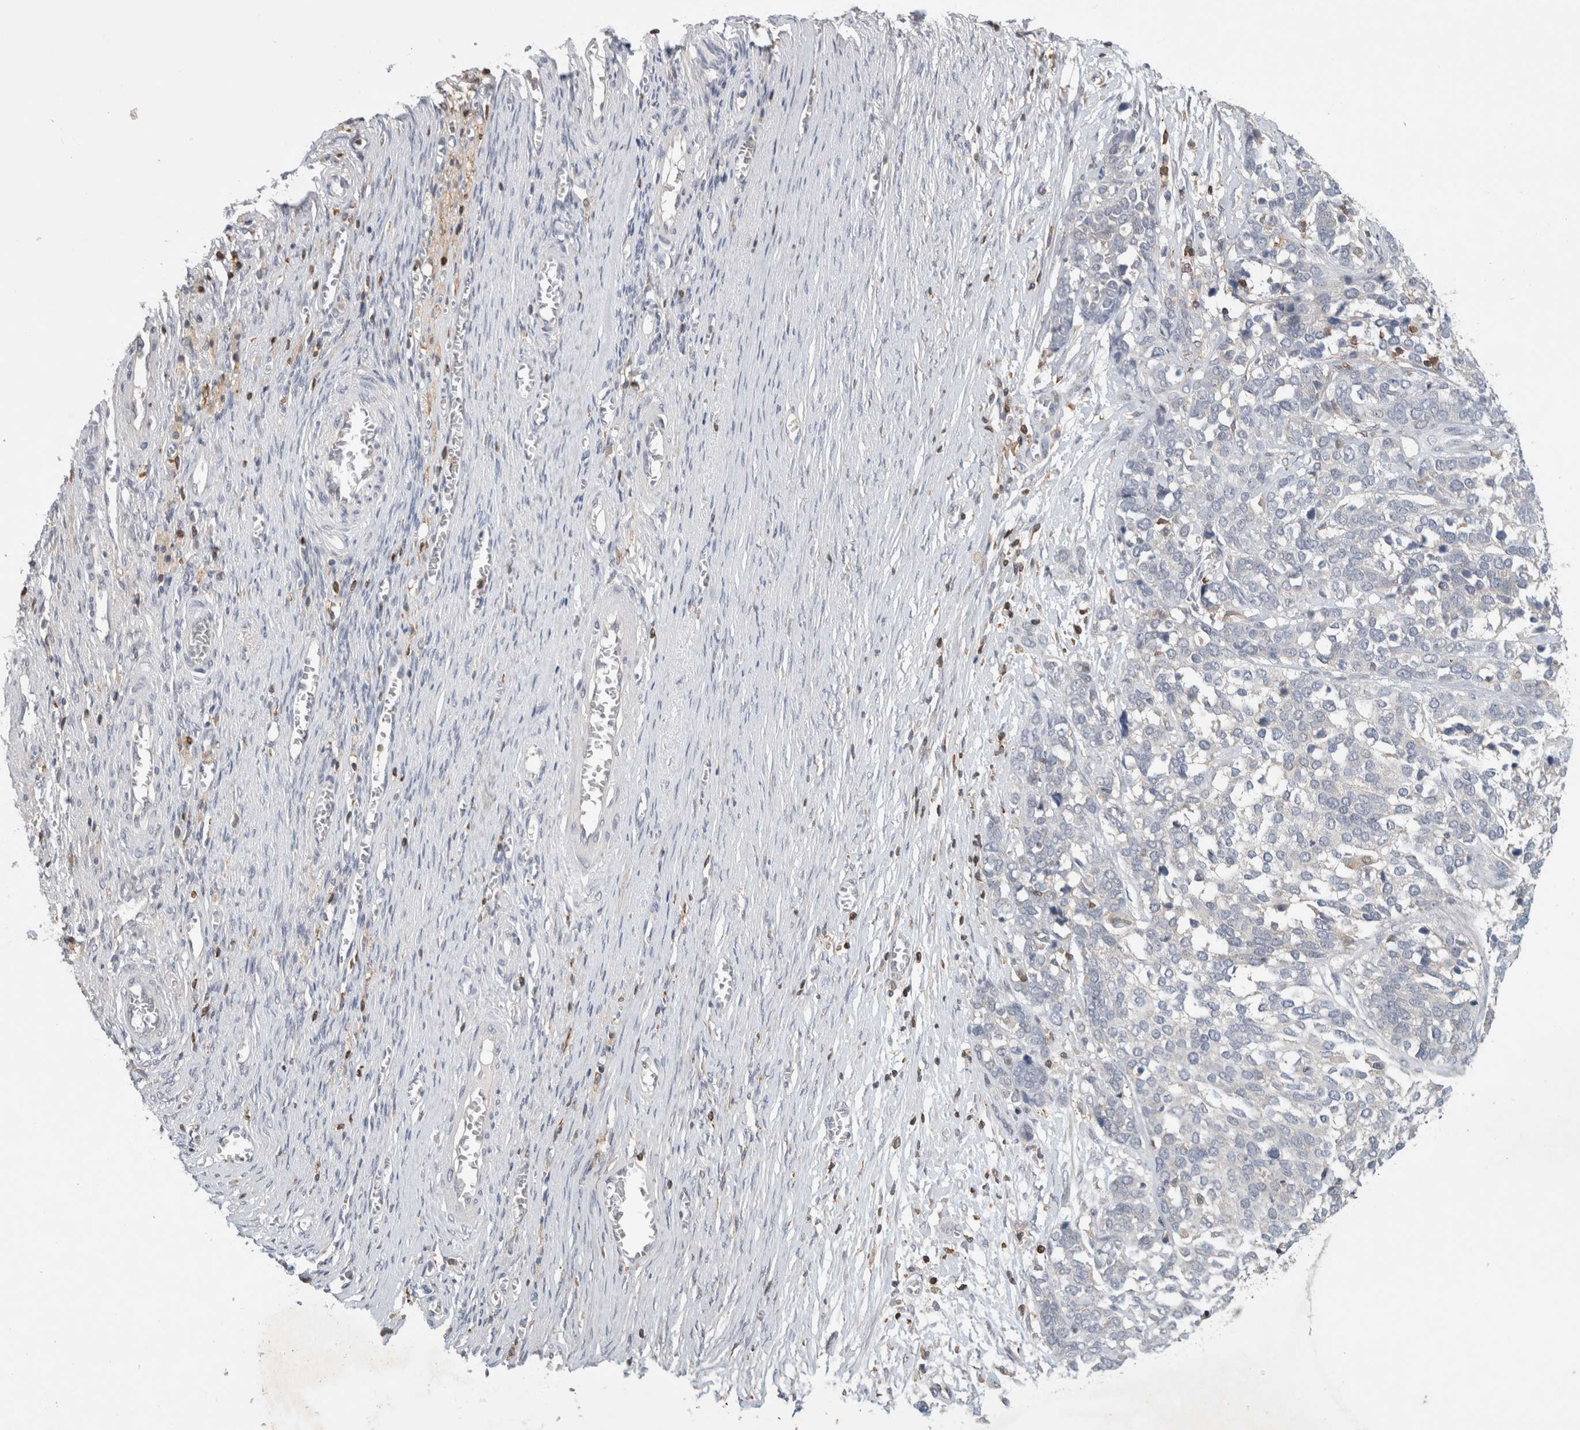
{"staining": {"intensity": "negative", "quantity": "none", "location": "none"}, "tissue": "ovarian cancer", "cell_type": "Tumor cells", "image_type": "cancer", "snomed": [{"axis": "morphology", "description": "Cystadenocarcinoma, serous, NOS"}, {"axis": "topography", "description": "Ovary"}], "caption": "Tumor cells show no significant protein positivity in serous cystadenocarcinoma (ovarian).", "gene": "GFRA2", "patient": {"sex": "female", "age": 44}}